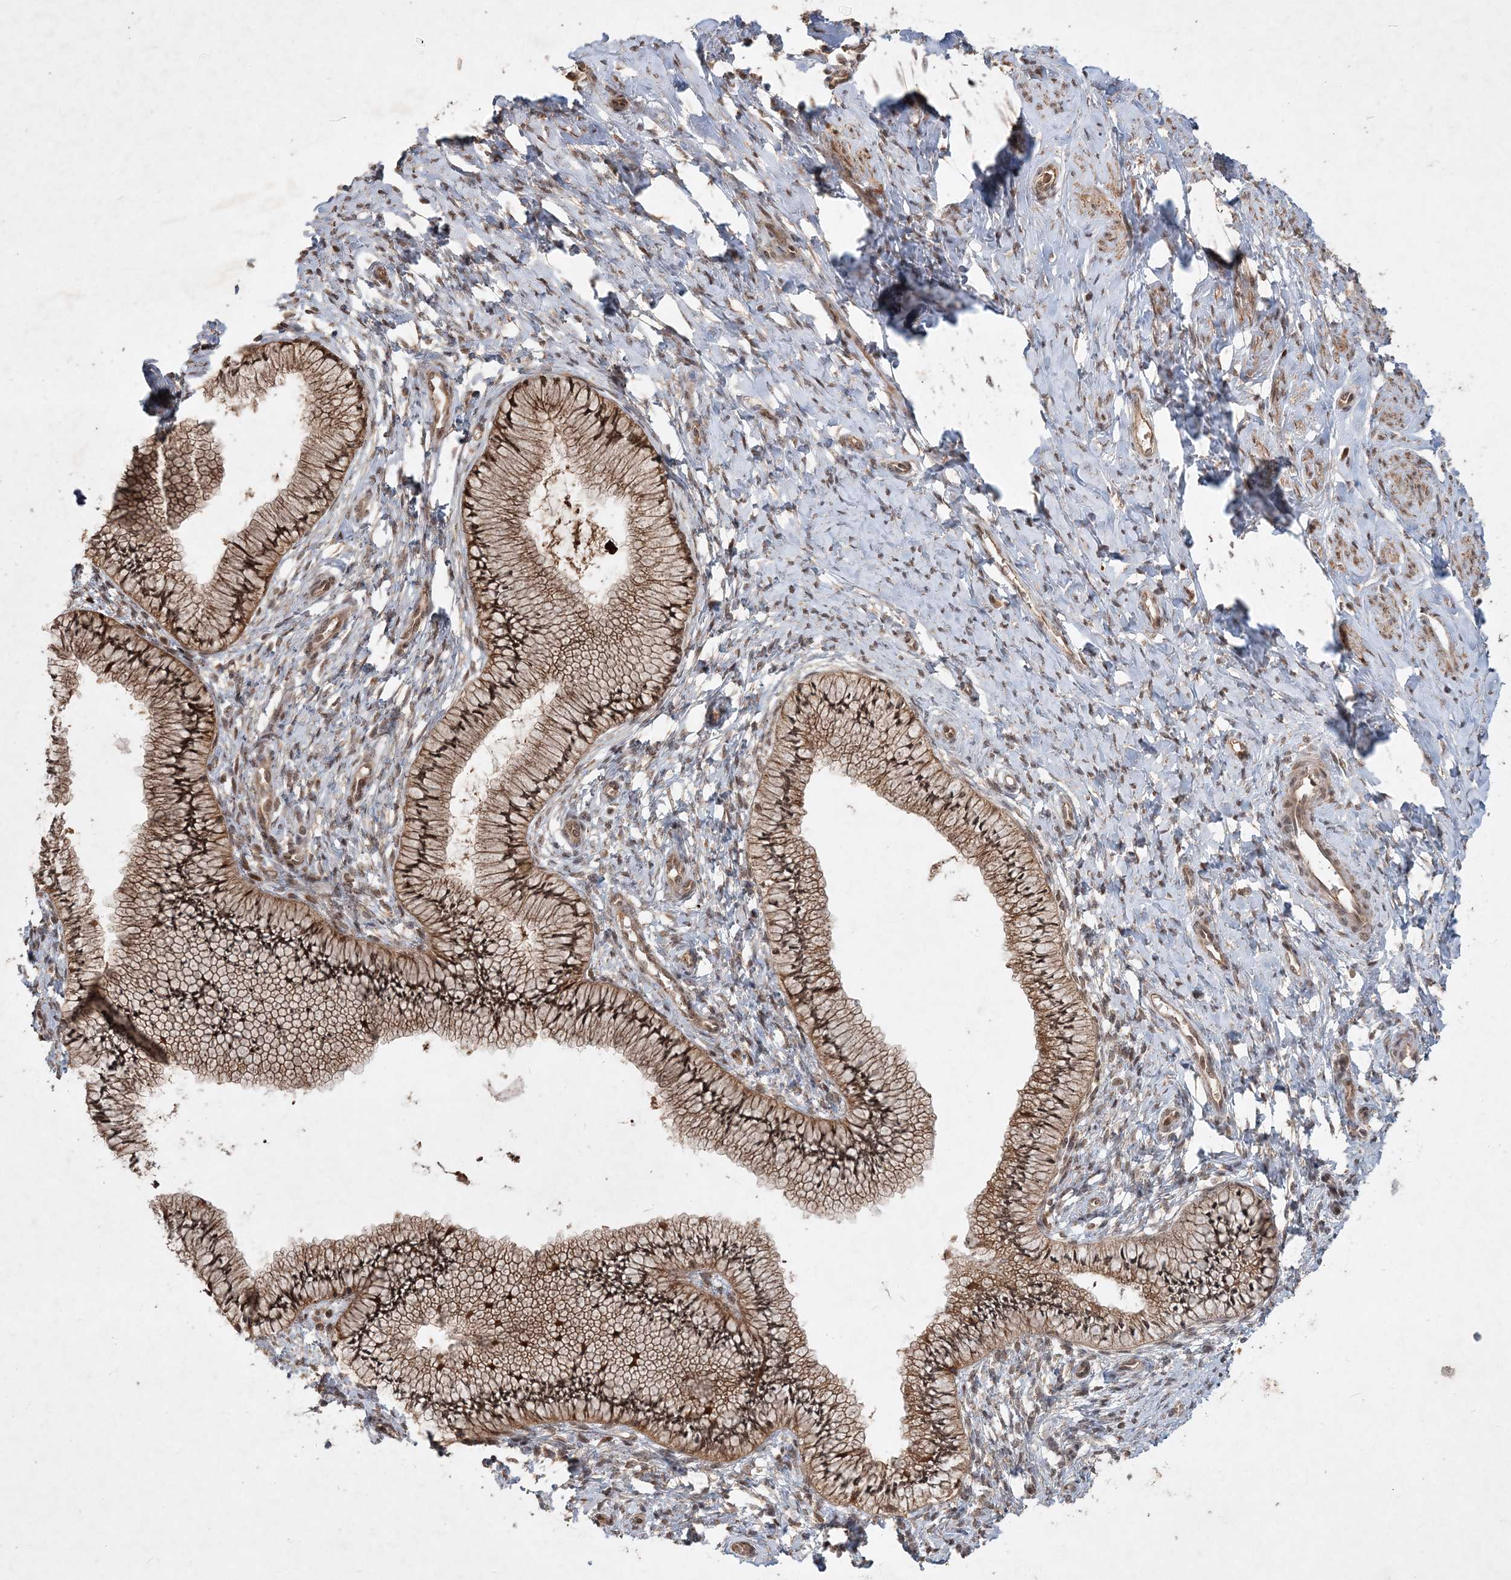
{"staining": {"intensity": "moderate", "quantity": ">75%", "location": "cytoplasmic/membranous,nuclear"}, "tissue": "cervix", "cell_type": "Glandular cells", "image_type": "normal", "snomed": [{"axis": "morphology", "description": "Normal tissue, NOS"}, {"axis": "topography", "description": "Cervix"}], "caption": "This image displays unremarkable cervix stained with IHC to label a protein in brown. The cytoplasmic/membranous,nuclear of glandular cells show moderate positivity for the protein. Nuclei are counter-stained blue.", "gene": "UBR3", "patient": {"sex": "female", "age": 36}}